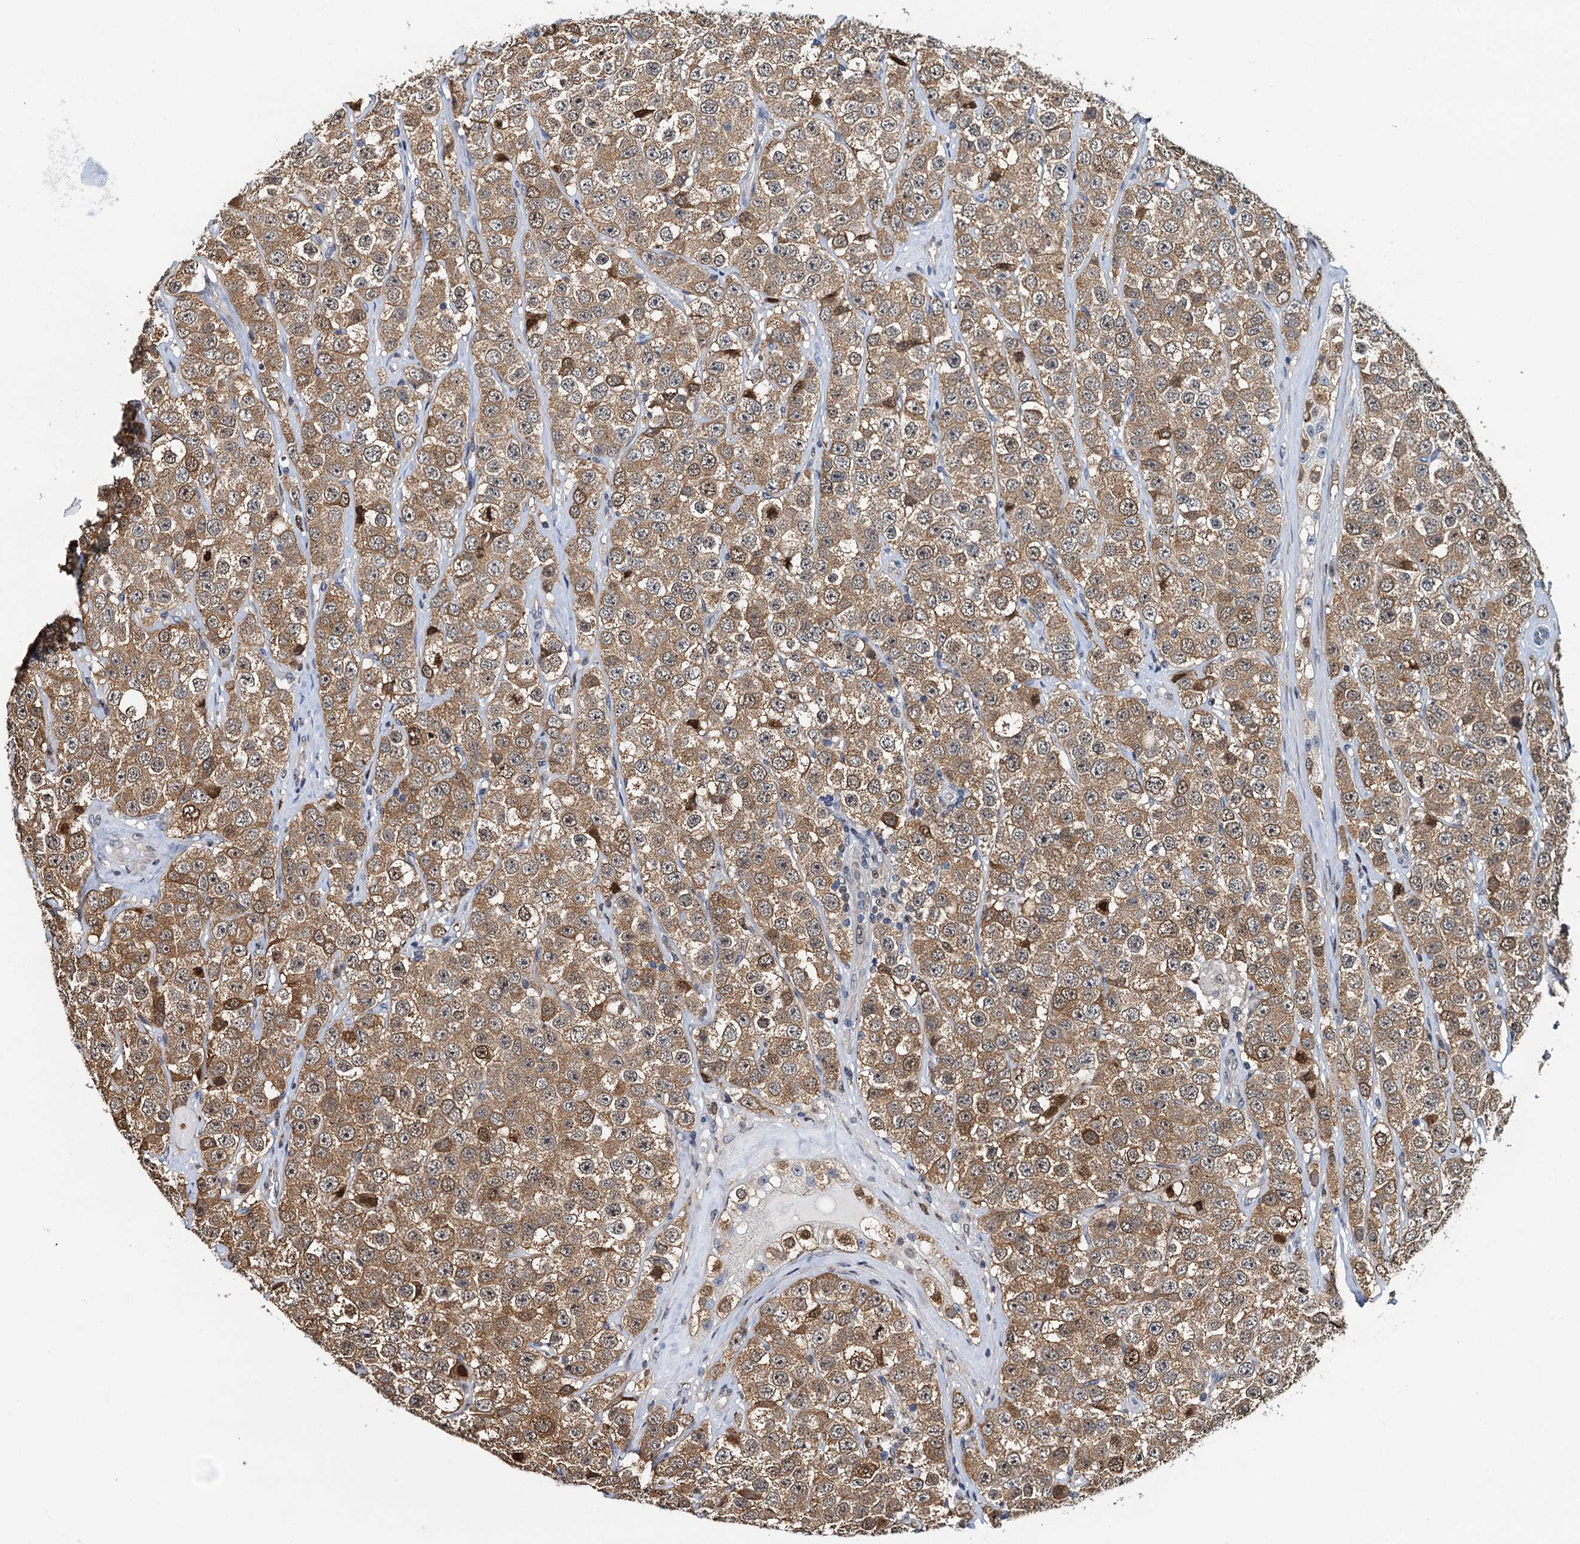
{"staining": {"intensity": "moderate", "quantity": ">75%", "location": "cytoplasmic/membranous,nuclear"}, "tissue": "testis cancer", "cell_type": "Tumor cells", "image_type": "cancer", "snomed": [{"axis": "morphology", "description": "Seminoma, NOS"}, {"axis": "topography", "description": "Testis"}], "caption": "Tumor cells demonstrate moderate cytoplasmic/membranous and nuclear staining in approximately >75% of cells in testis seminoma.", "gene": "PTGES3", "patient": {"sex": "male", "age": 28}}